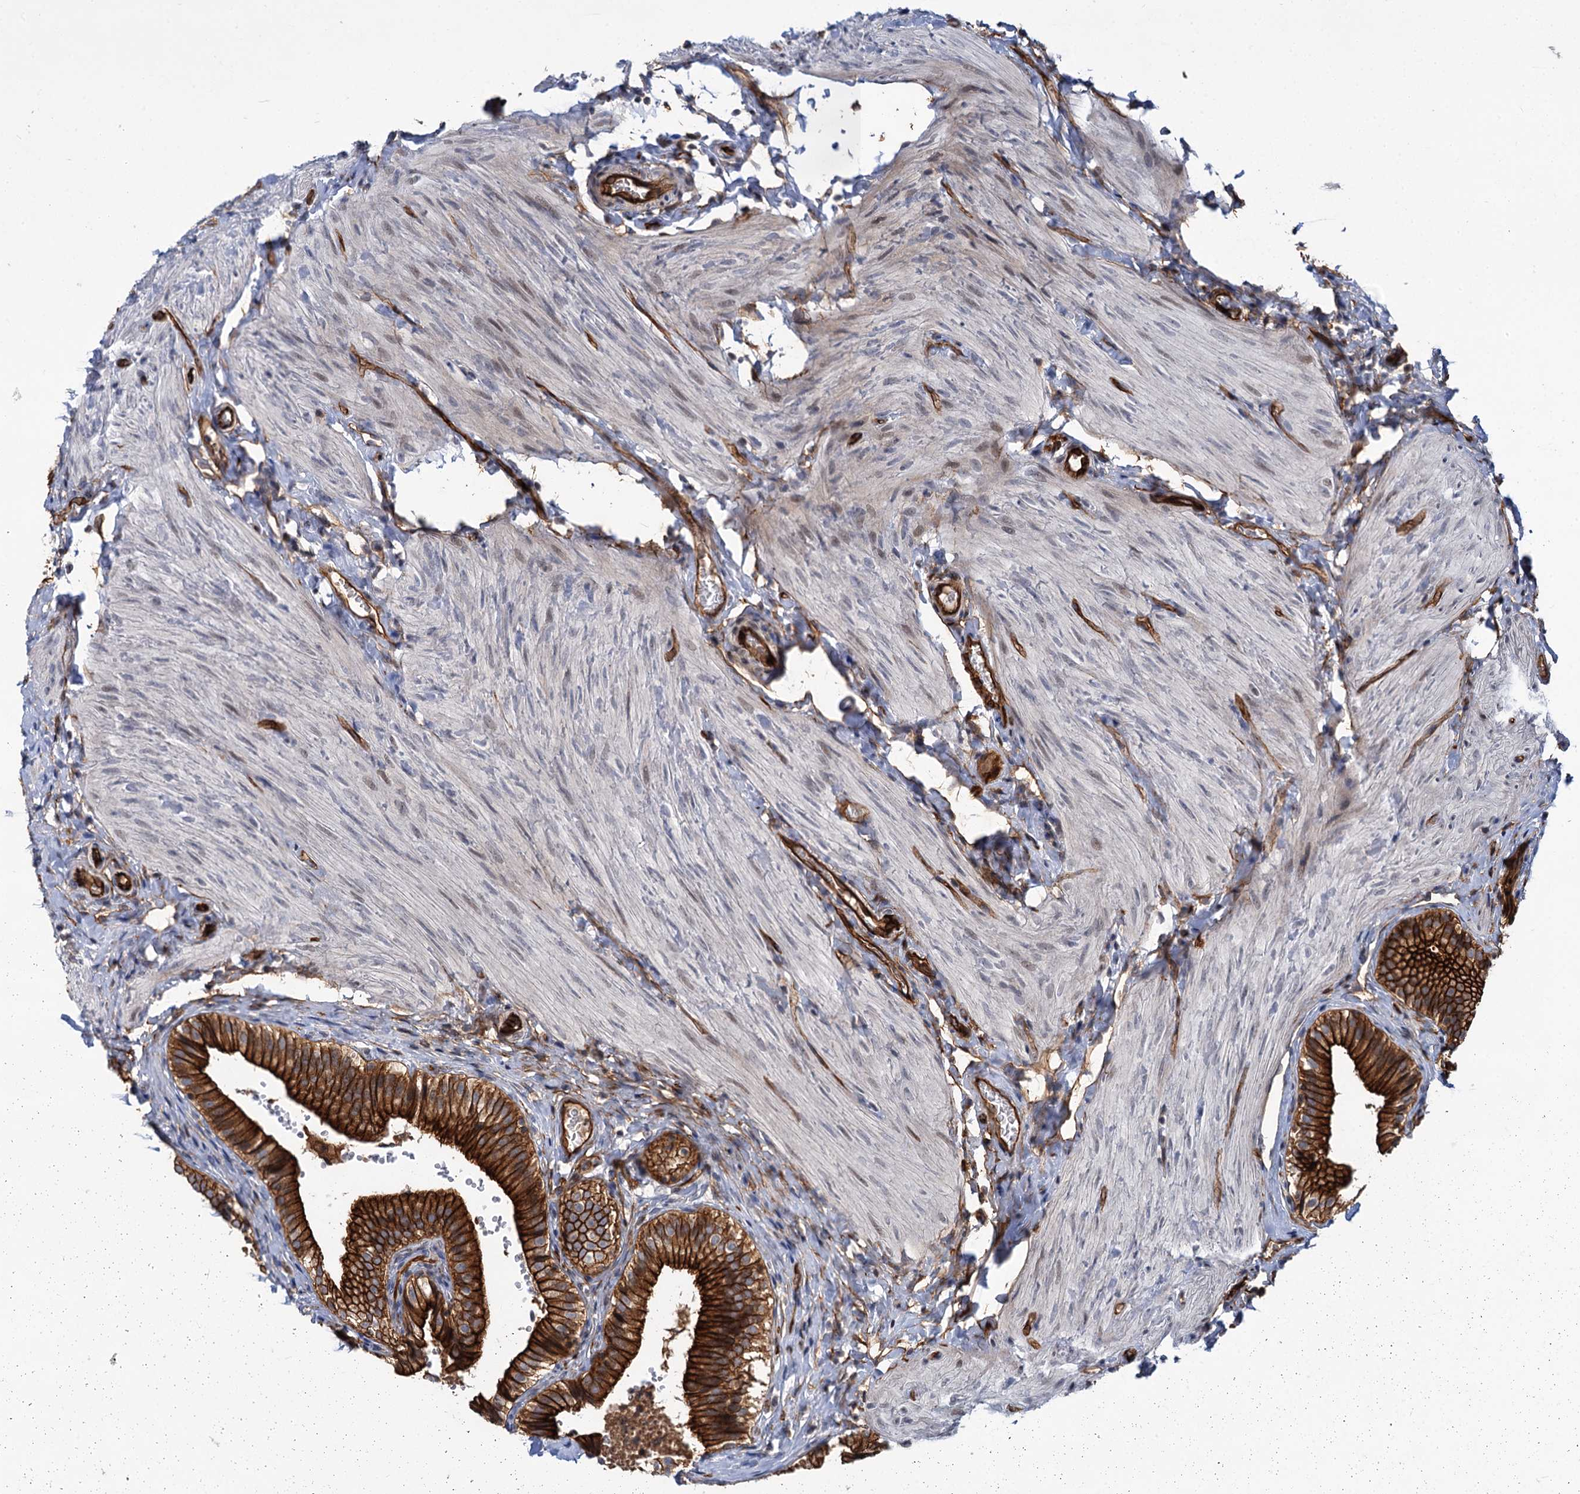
{"staining": {"intensity": "strong", "quantity": ">75%", "location": "cytoplasmic/membranous"}, "tissue": "gallbladder", "cell_type": "Glandular cells", "image_type": "normal", "snomed": [{"axis": "morphology", "description": "Normal tissue, NOS"}, {"axis": "topography", "description": "Gallbladder"}], "caption": "A brown stain shows strong cytoplasmic/membranous expression of a protein in glandular cells of unremarkable gallbladder. (Brightfield microscopy of DAB IHC at high magnification).", "gene": "ABLIM1", "patient": {"sex": "female", "age": 47}}